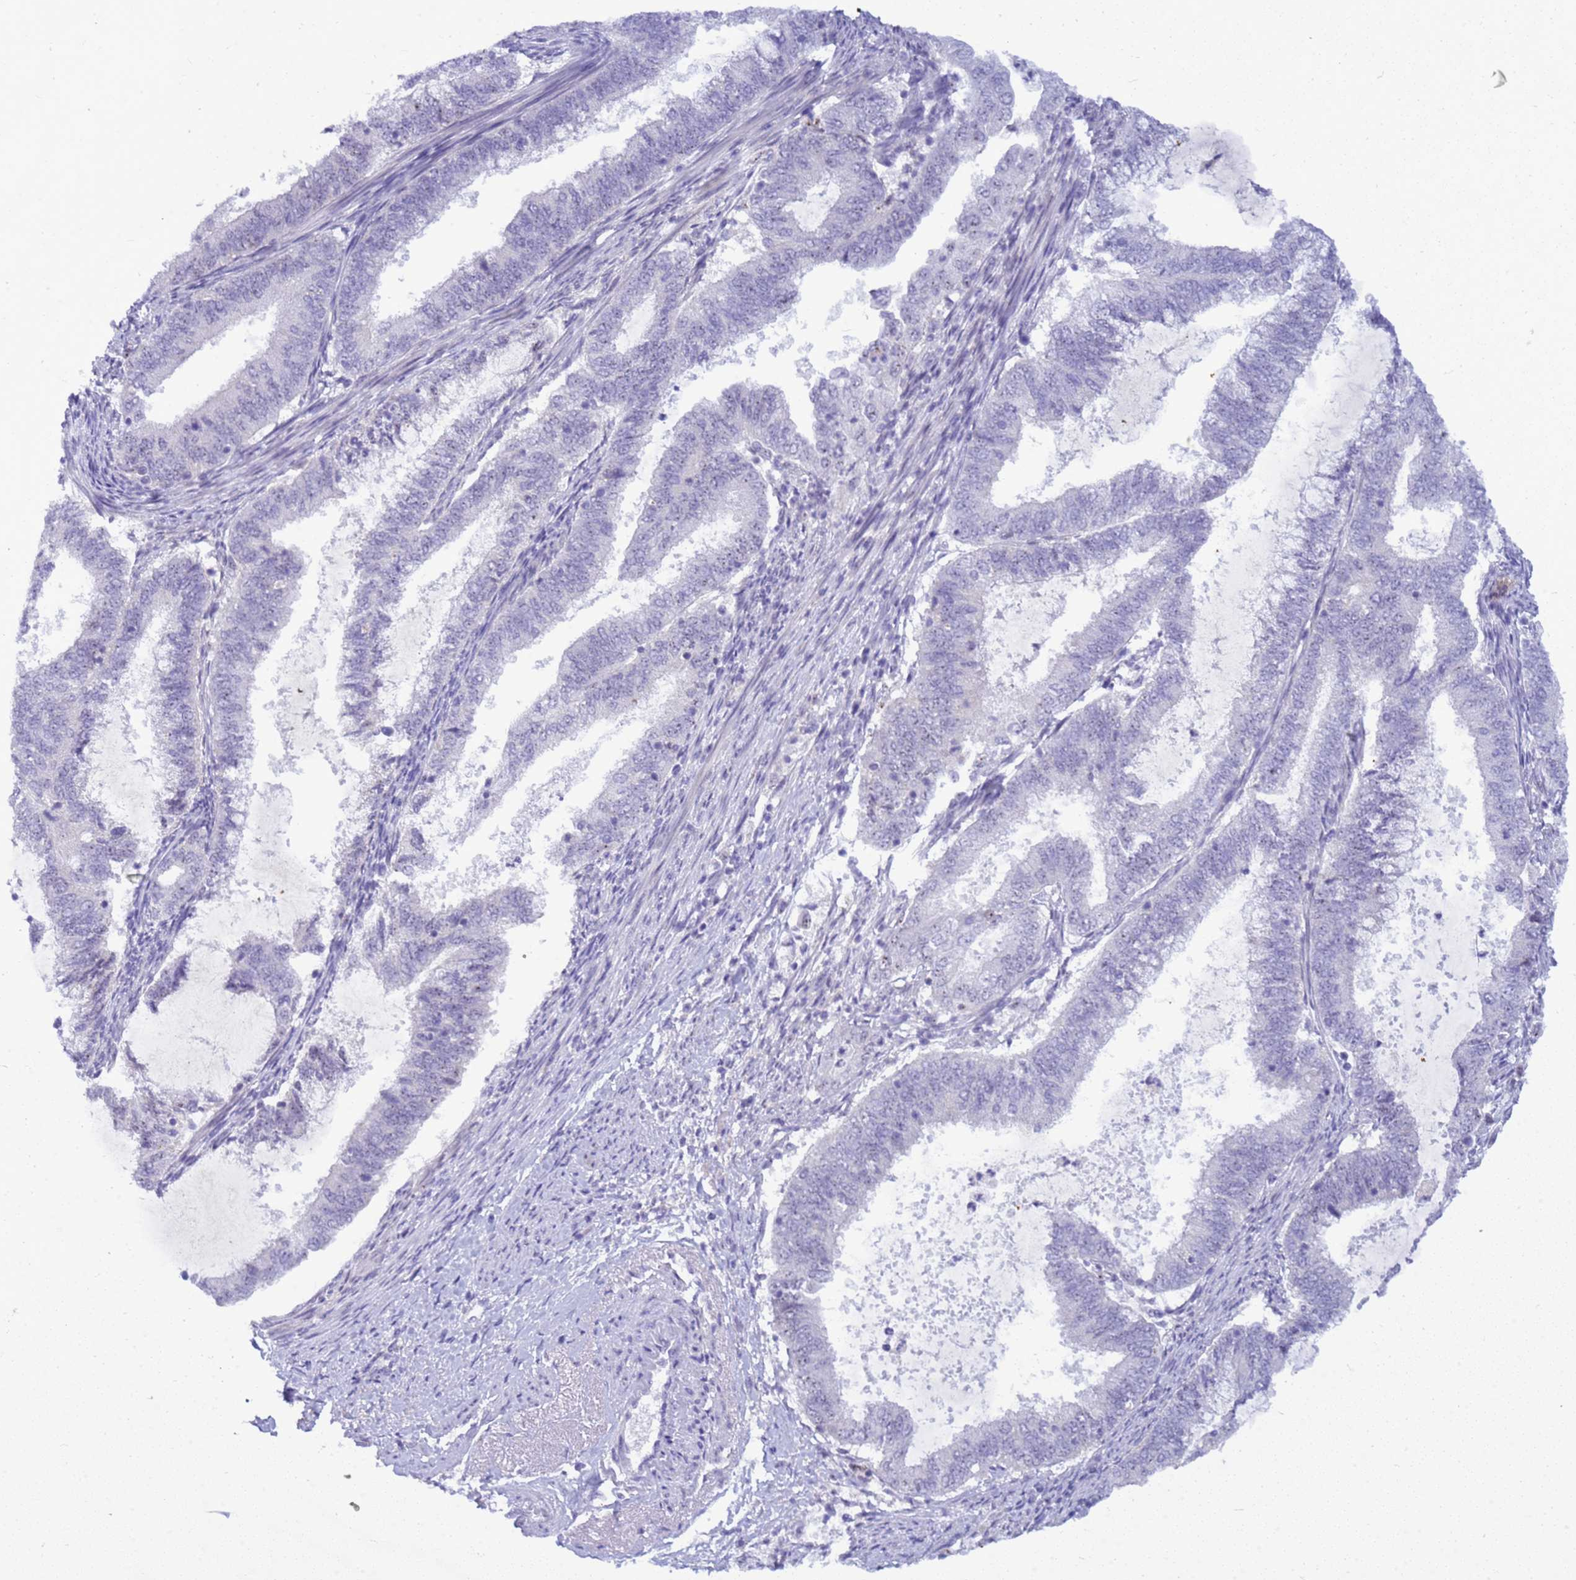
{"staining": {"intensity": "negative", "quantity": "none", "location": "none"}, "tissue": "endometrial cancer", "cell_type": "Tumor cells", "image_type": "cancer", "snomed": [{"axis": "morphology", "description": "Adenocarcinoma, NOS"}, {"axis": "topography", "description": "Endometrium"}], "caption": "The photomicrograph reveals no staining of tumor cells in endometrial adenocarcinoma.", "gene": "DMRTC2", "patient": {"sex": "female", "age": 51}}